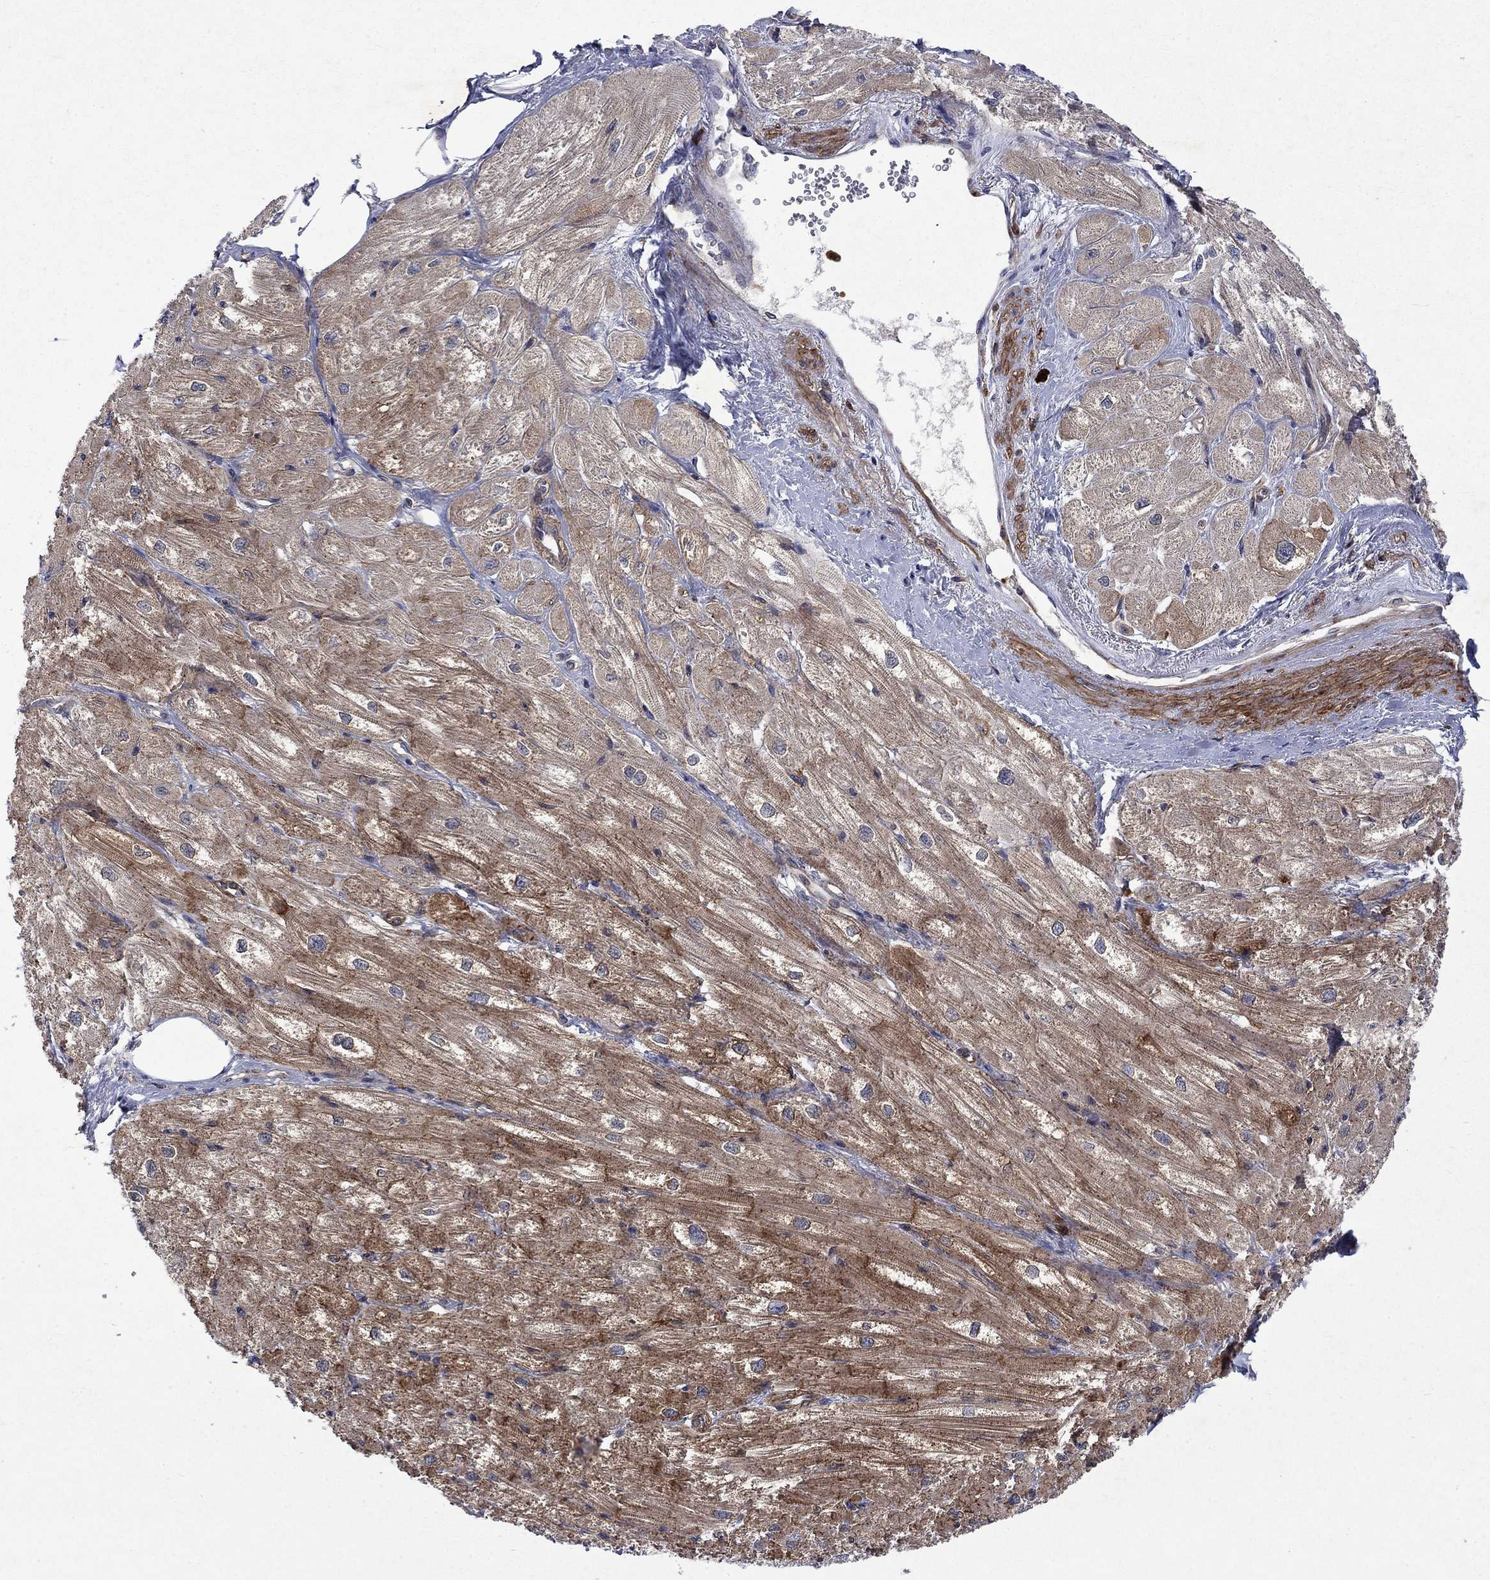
{"staining": {"intensity": "moderate", "quantity": ">75%", "location": "cytoplasmic/membranous"}, "tissue": "heart muscle", "cell_type": "Cardiomyocytes", "image_type": "normal", "snomed": [{"axis": "morphology", "description": "Normal tissue, NOS"}, {"axis": "topography", "description": "Heart"}], "caption": "The image demonstrates a brown stain indicating the presence of a protein in the cytoplasmic/membranous of cardiomyocytes in heart muscle. The staining is performed using DAB brown chromogen to label protein expression. The nuclei are counter-stained blue using hematoxylin.", "gene": "TMEM33", "patient": {"sex": "male", "age": 57}}